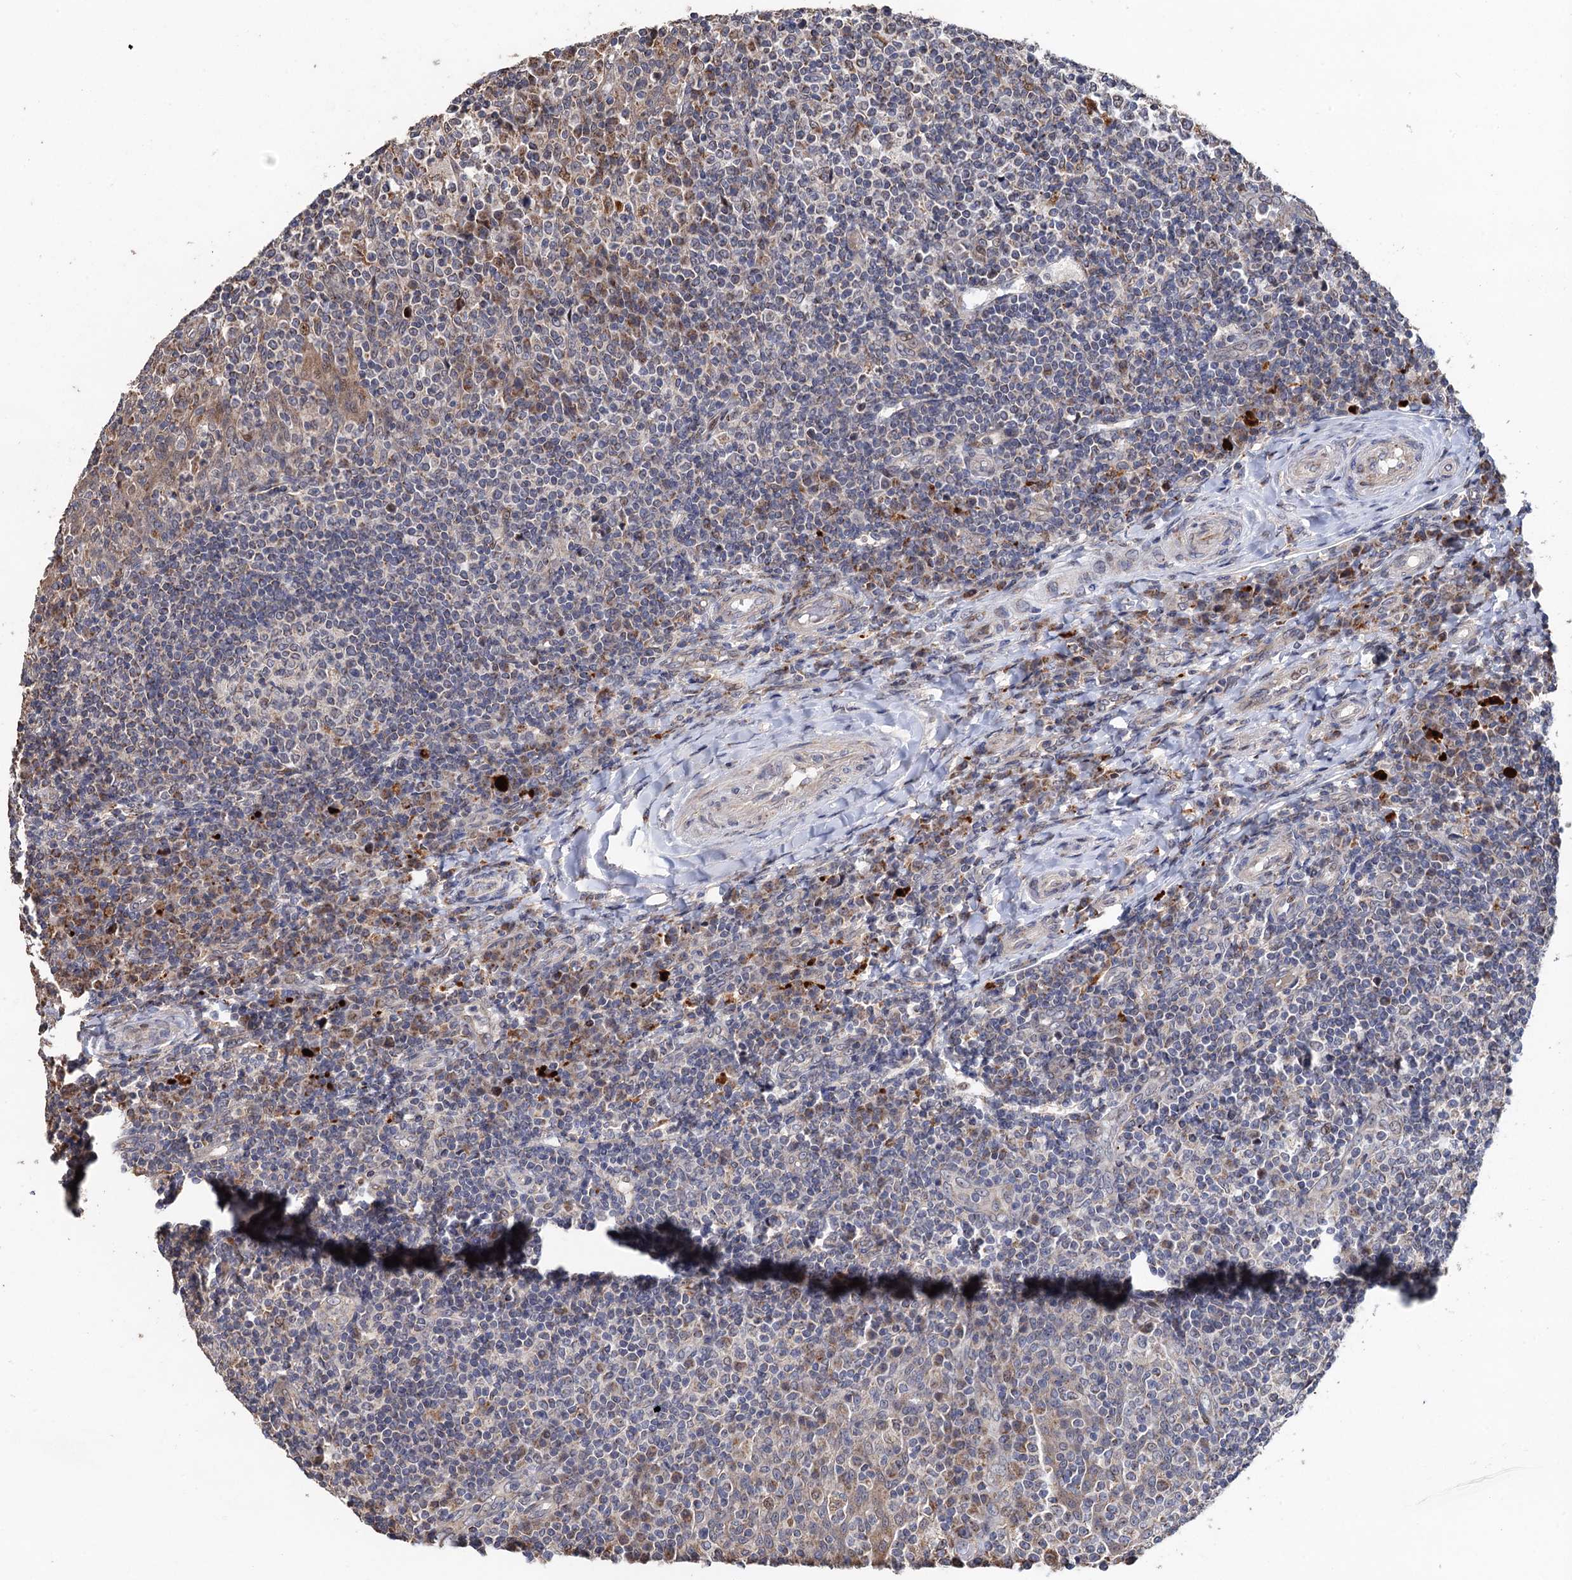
{"staining": {"intensity": "negative", "quantity": "none", "location": "none"}, "tissue": "tonsil", "cell_type": "Germinal center cells", "image_type": "normal", "snomed": [{"axis": "morphology", "description": "Normal tissue, NOS"}, {"axis": "topography", "description": "Tonsil"}], "caption": "IHC image of unremarkable human tonsil stained for a protein (brown), which reveals no positivity in germinal center cells. The staining is performed using DAB brown chromogen with nuclei counter-stained in using hematoxylin.", "gene": "BMERB1", "patient": {"sex": "female", "age": 19}}